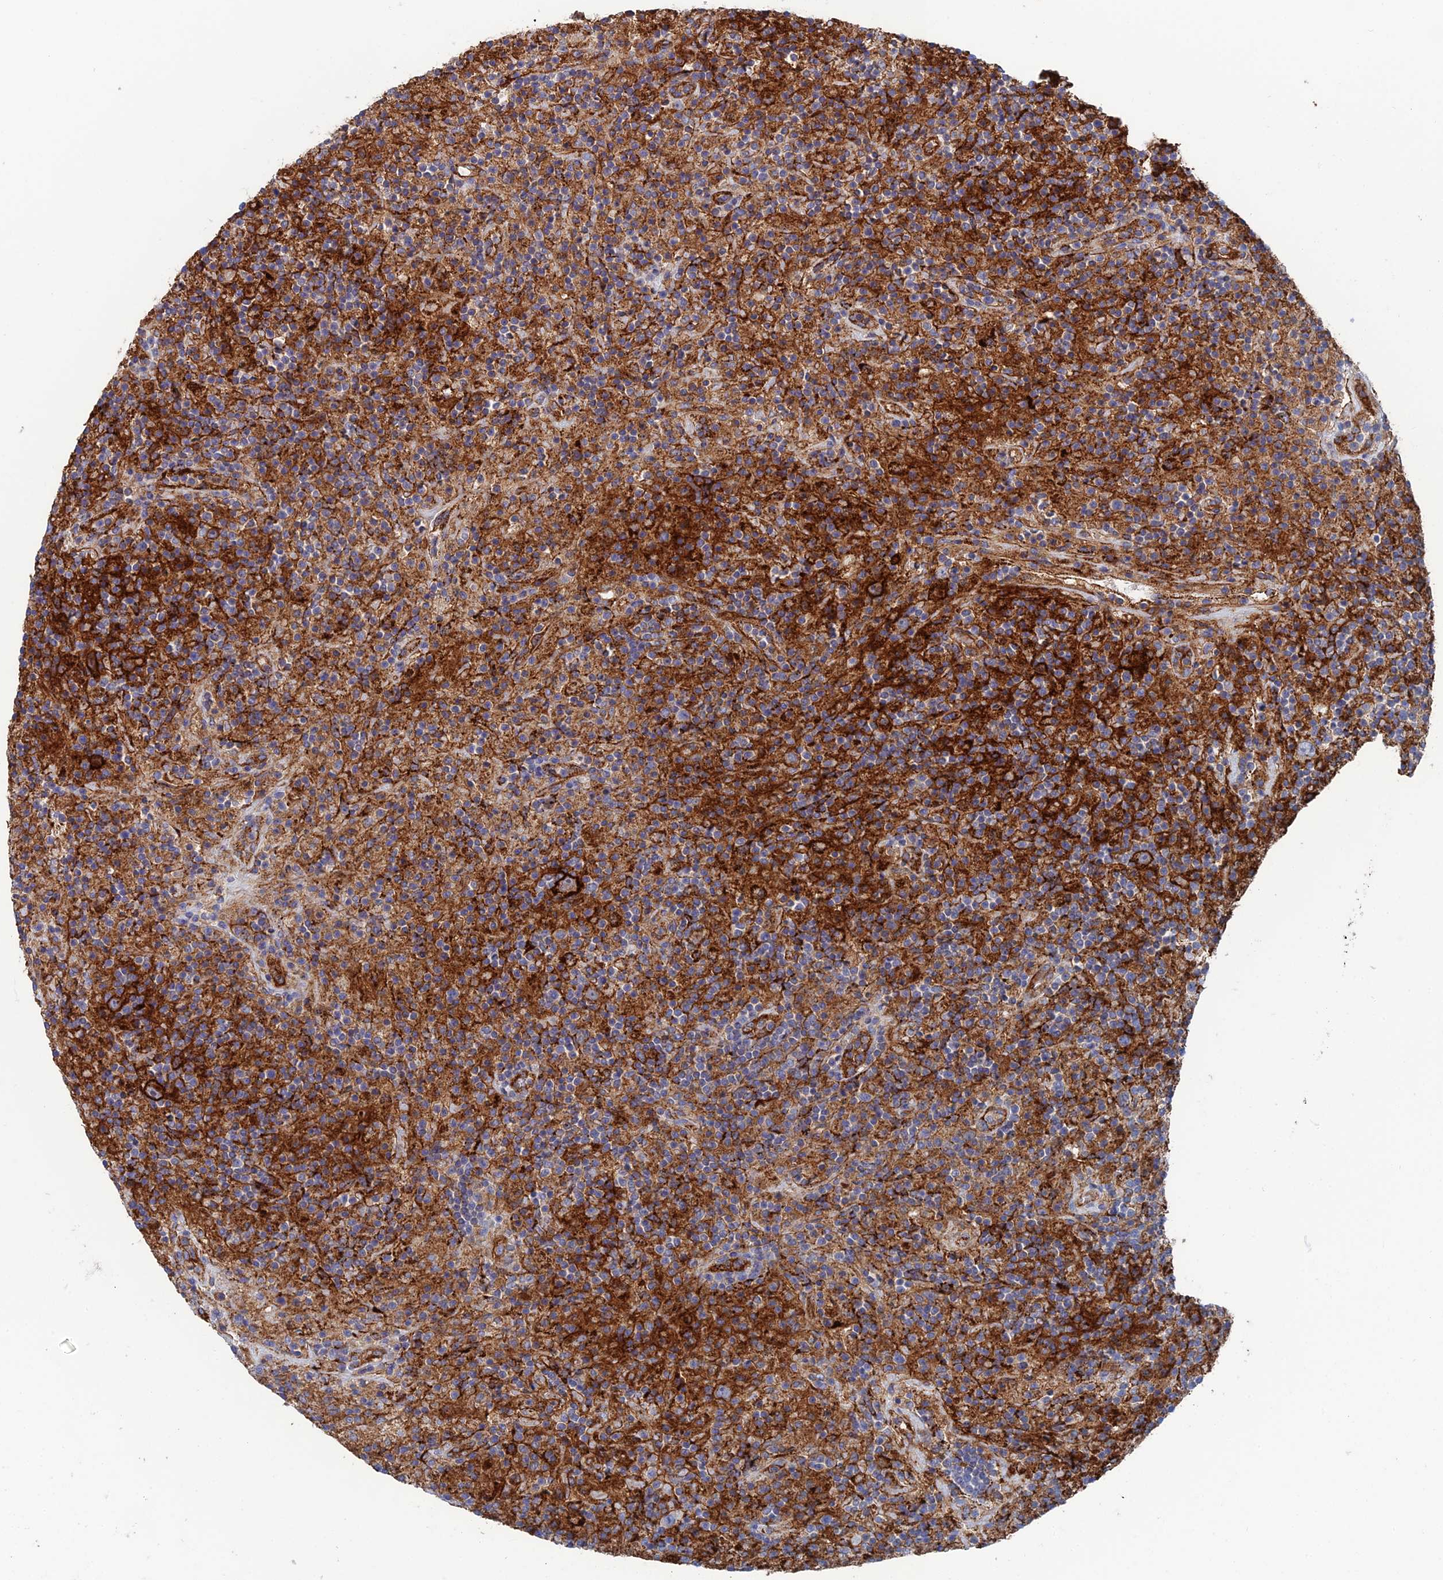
{"staining": {"intensity": "strong", "quantity": "25%-75%", "location": "cytoplasmic/membranous"}, "tissue": "lymphoma", "cell_type": "Tumor cells", "image_type": "cancer", "snomed": [{"axis": "morphology", "description": "Hodgkin's disease, NOS"}, {"axis": "topography", "description": "Lymph node"}], "caption": "This is a histology image of immunohistochemistry staining of lymphoma, which shows strong positivity in the cytoplasmic/membranous of tumor cells.", "gene": "SNX11", "patient": {"sex": "male", "age": 70}}